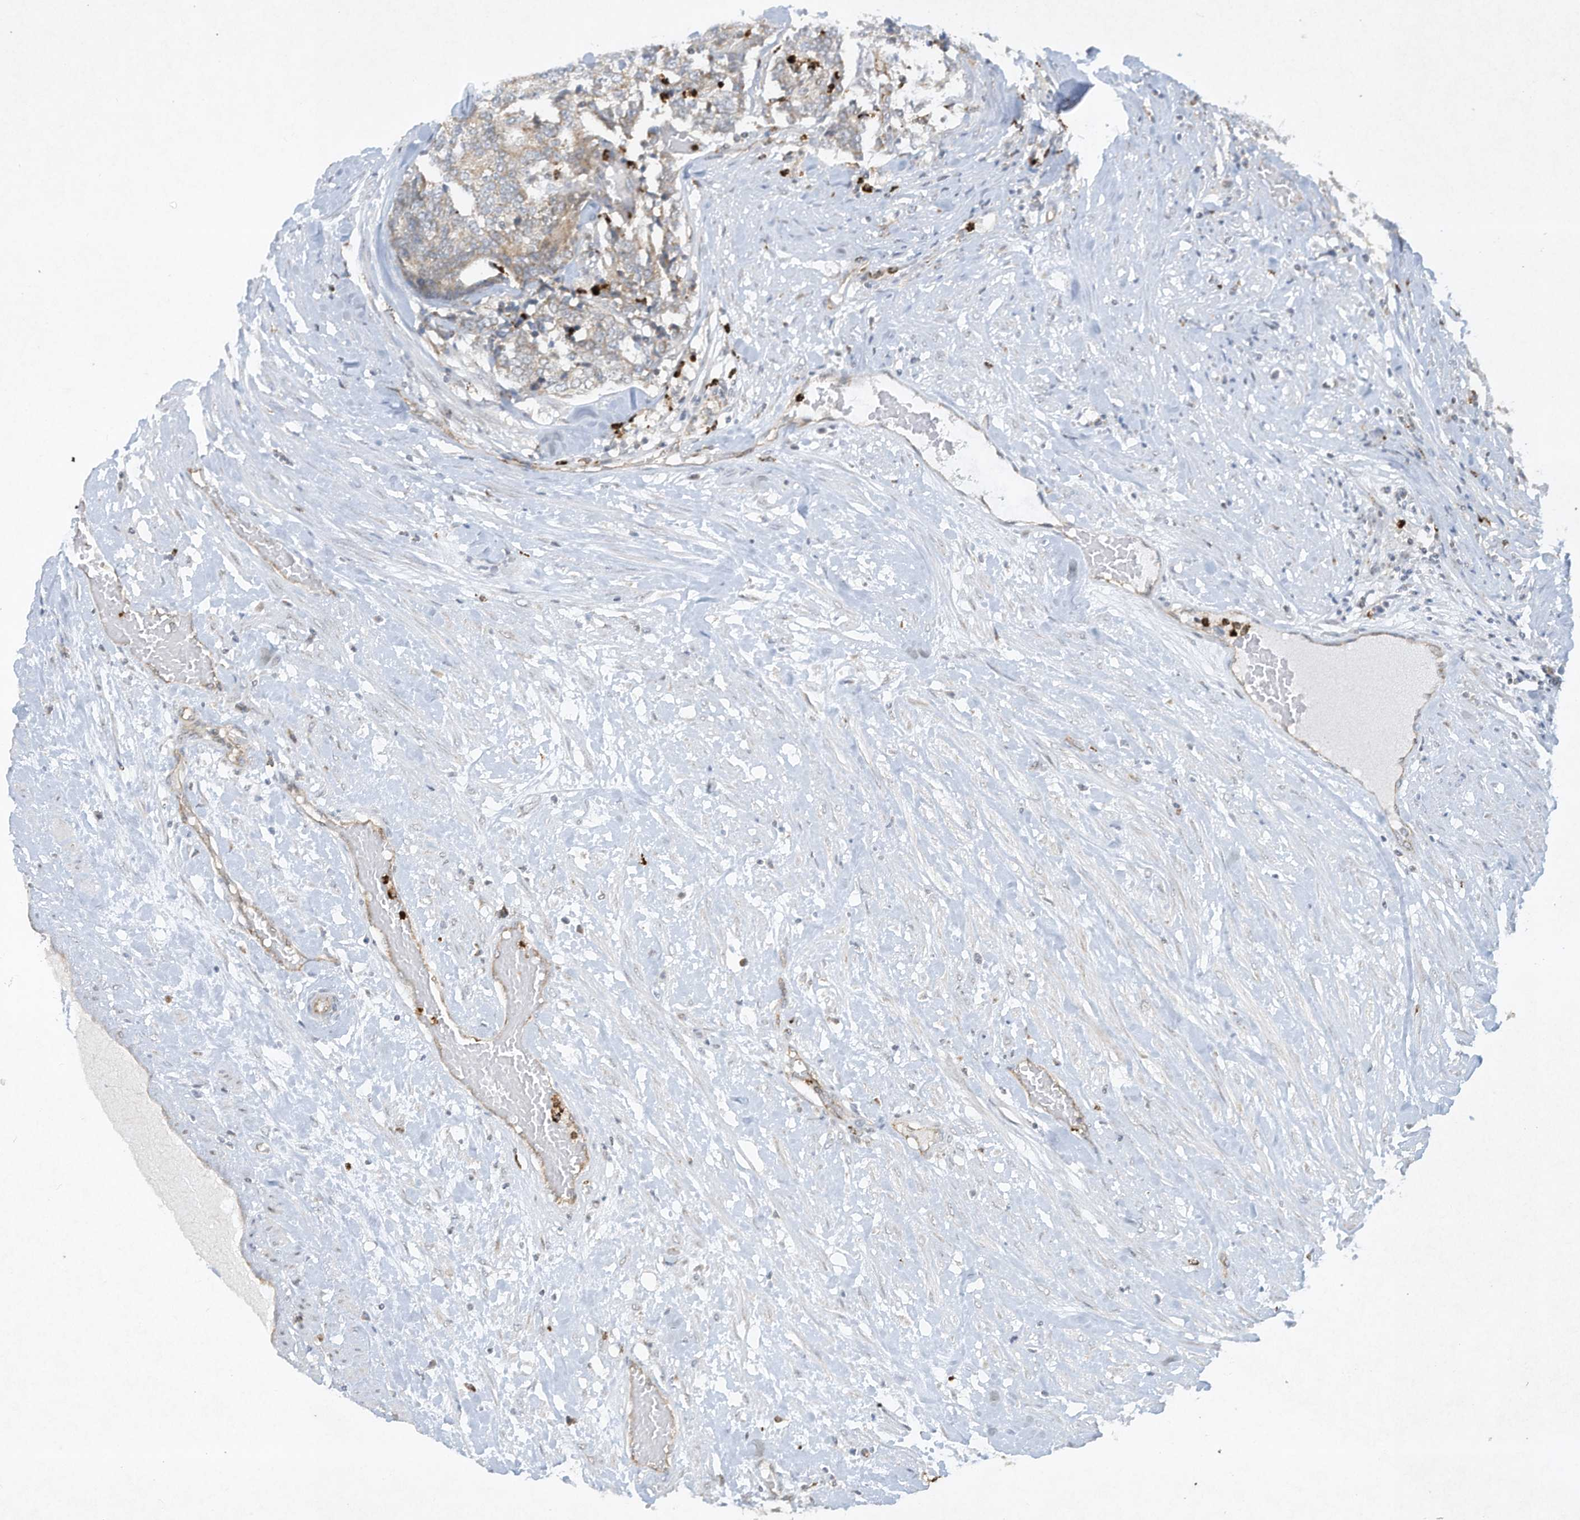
{"staining": {"intensity": "weak", "quantity": "<25%", "location": "cytoplasmic/membranous"}, "tissue": "prostate cancer", "cell_type": "Tumor cells", "image_type": "cancer", "snomed": [{"axis": "morphology", "description": "Normal tissue, NOS"}, {"axis": "morphology", "description": "Adenocarcinoma, High grade"}, {"axis": "topography", "description": "Prostate"}, {"axis": "topography", "description": "Seminal veicle"}], "caption": "Tumor cells are negative for protein expression in human prostate cancer (high-grade adenocarcinoma).", "gene": "CHRNA4", "patient": {"sex": "male", "age": 55}}